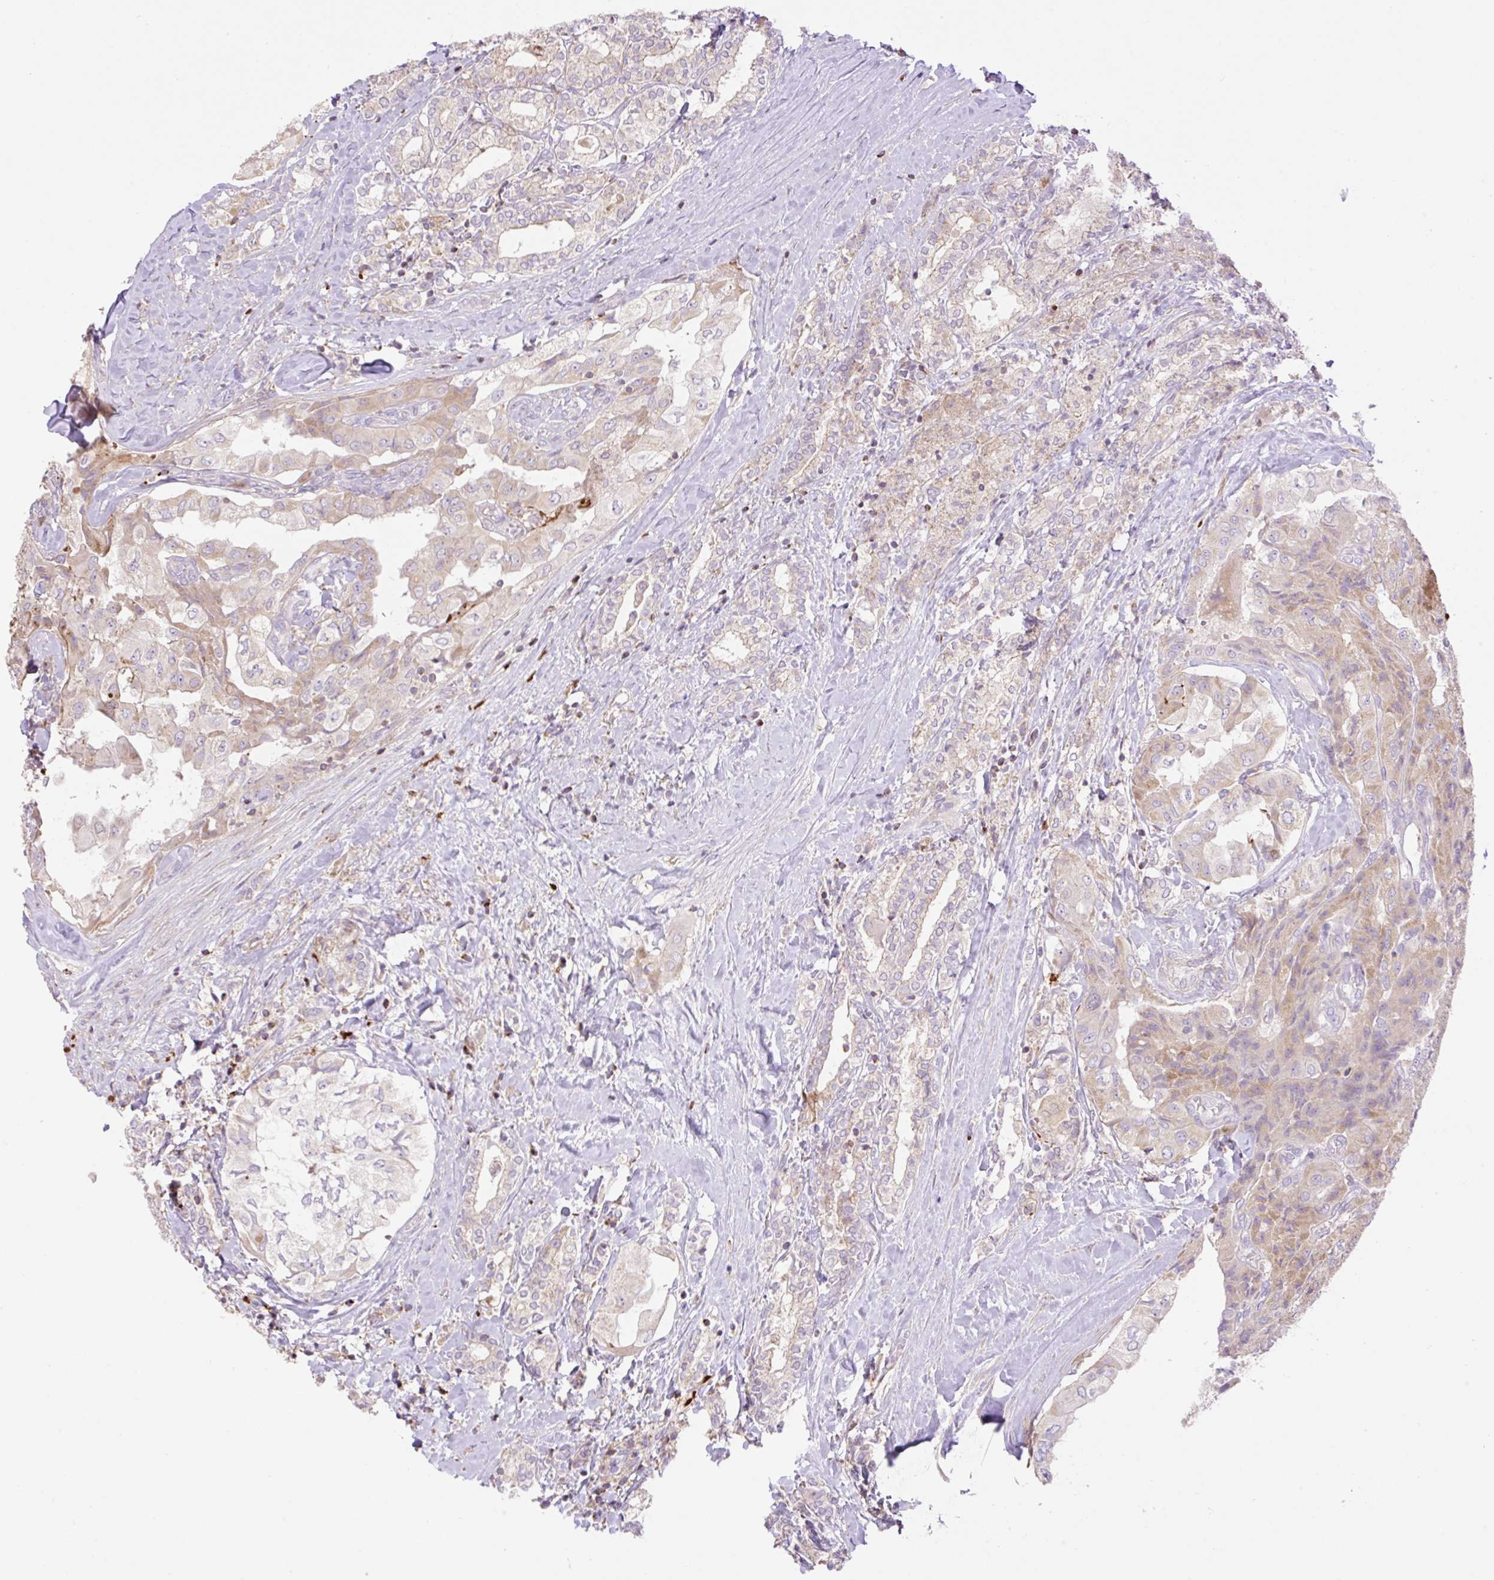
{"staining": {"intensity": "weak", "quantity": "25%-75%", "location": "cytoplasmic/membranous"}, "tissue": "thyroid cancer", "cell_type": "Tumor cells", "image_type": "cancer", "snomed": [{"axis": "morphology", "description": "Normal tissue, NOS"}, {"axis": "morphology", "description": "Papillary adenocarcinoma, NOS"}, {"axis": "topography", "description": "Thyroid gland"}], "caption": "Immunohistochemical staining of human thyroid cancer displays weak cytoplasmic/membranous protein positivity in about 25%-75% of tumor cells.", "gene": "VPS25", "patient": {"sex": "female", "age": 59}}